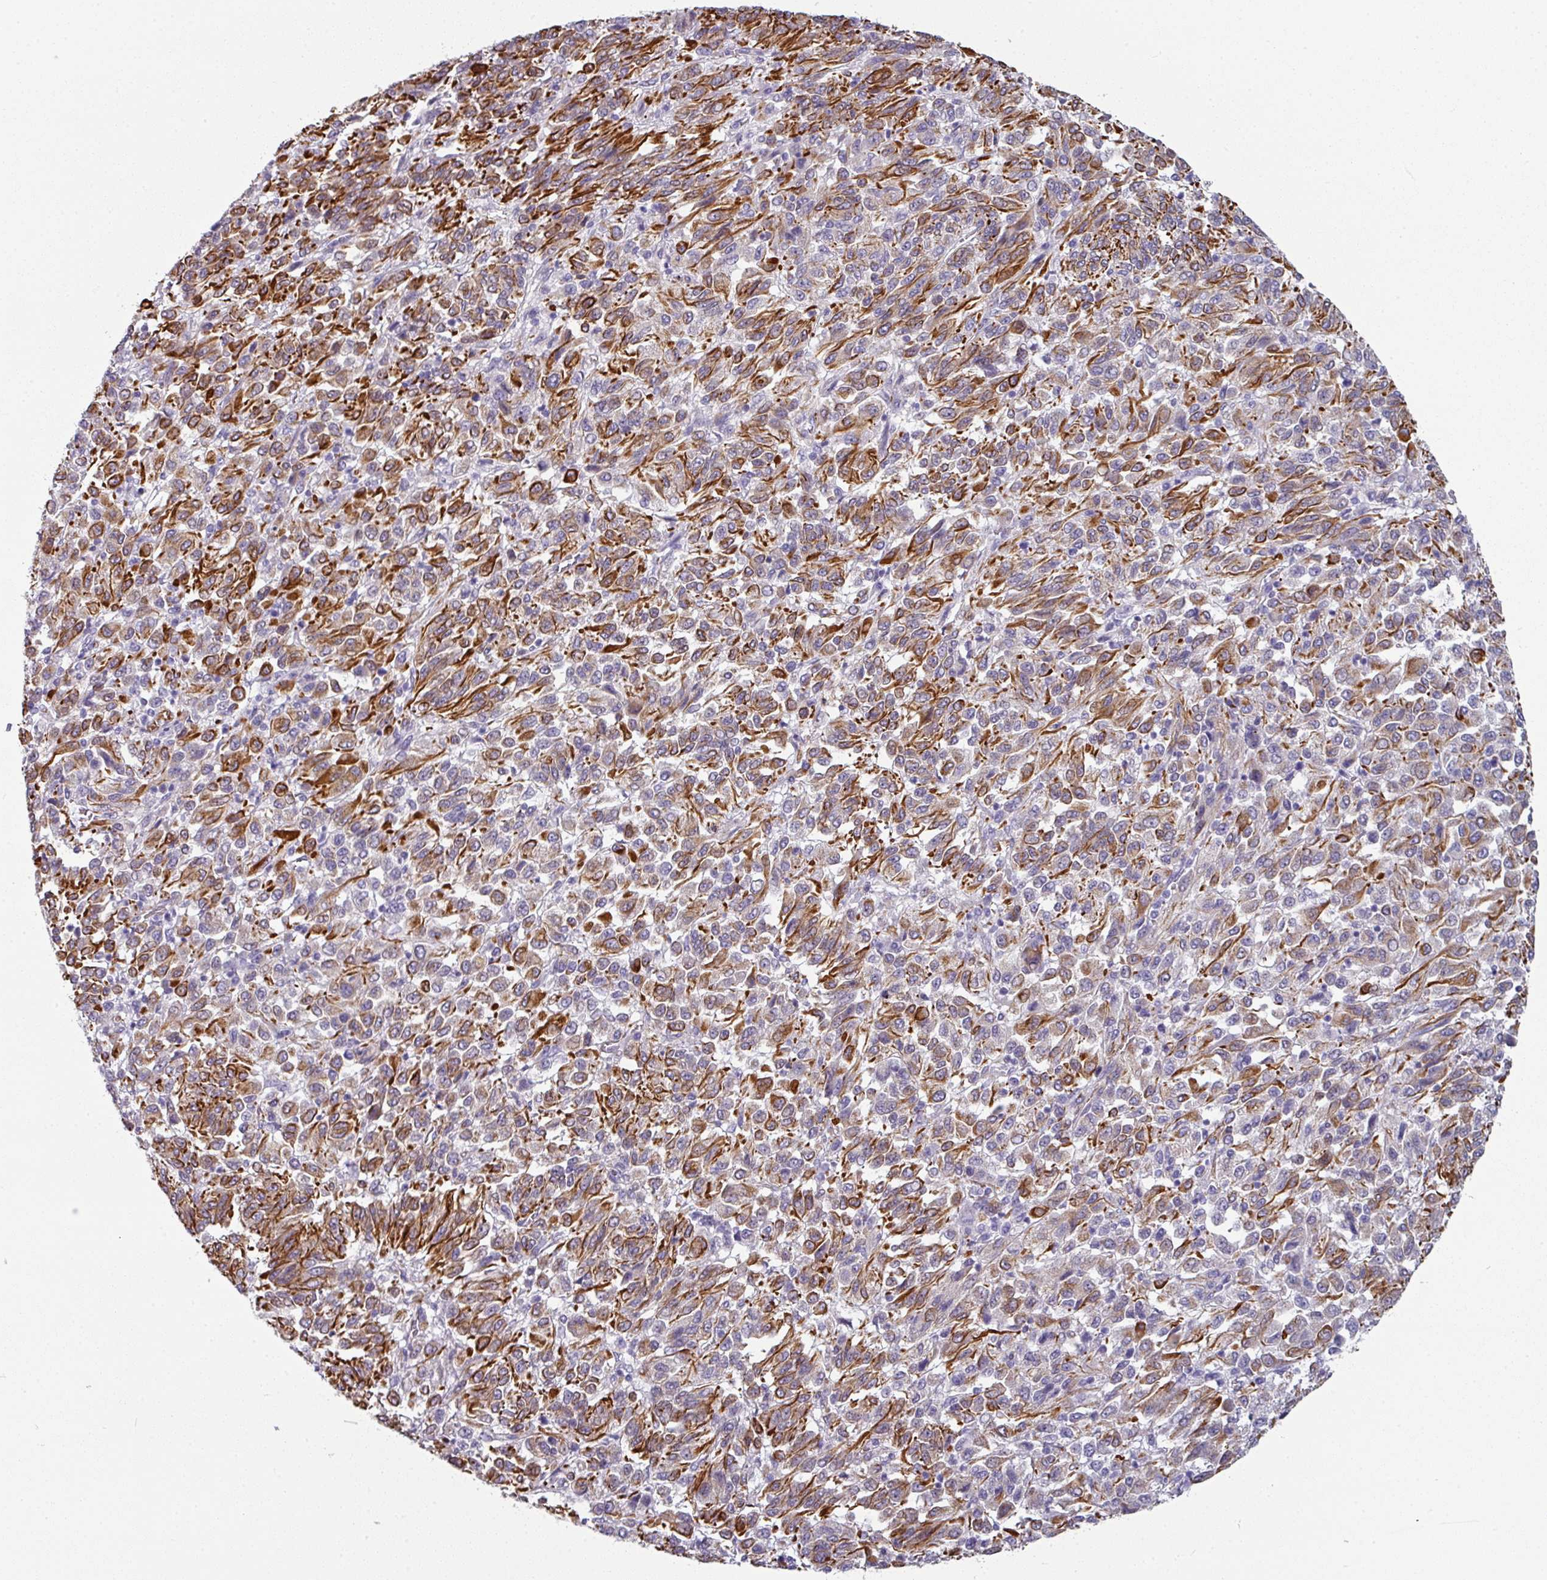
{"staining": {"intensity": "strong", "quantity": "25%-75%", "location": "cytoplasmic/membranous"}, "tissue": "melanoma", "cell_type": "Tumor cells", "image_type": "cancer", "snomed": [{"axis": "morphology", "description": "Malignant melanoma, Metastatic site"}, {"axis": "topography", "description": "Lung"}], "caption": "Strong cytoplasmic/membranous protein positivity is identified in approximately 25%-75% of tumor cells in melanoma. The staining was performed using DAB (3,3'-diaminobenzidine) to visualize the protein expression in brown, while the nuclei were stained in blue with hematoxylin (Magnification: 20x).", "gene": "SLC17A7", "patient": {"sex": "male", "age": 64}}